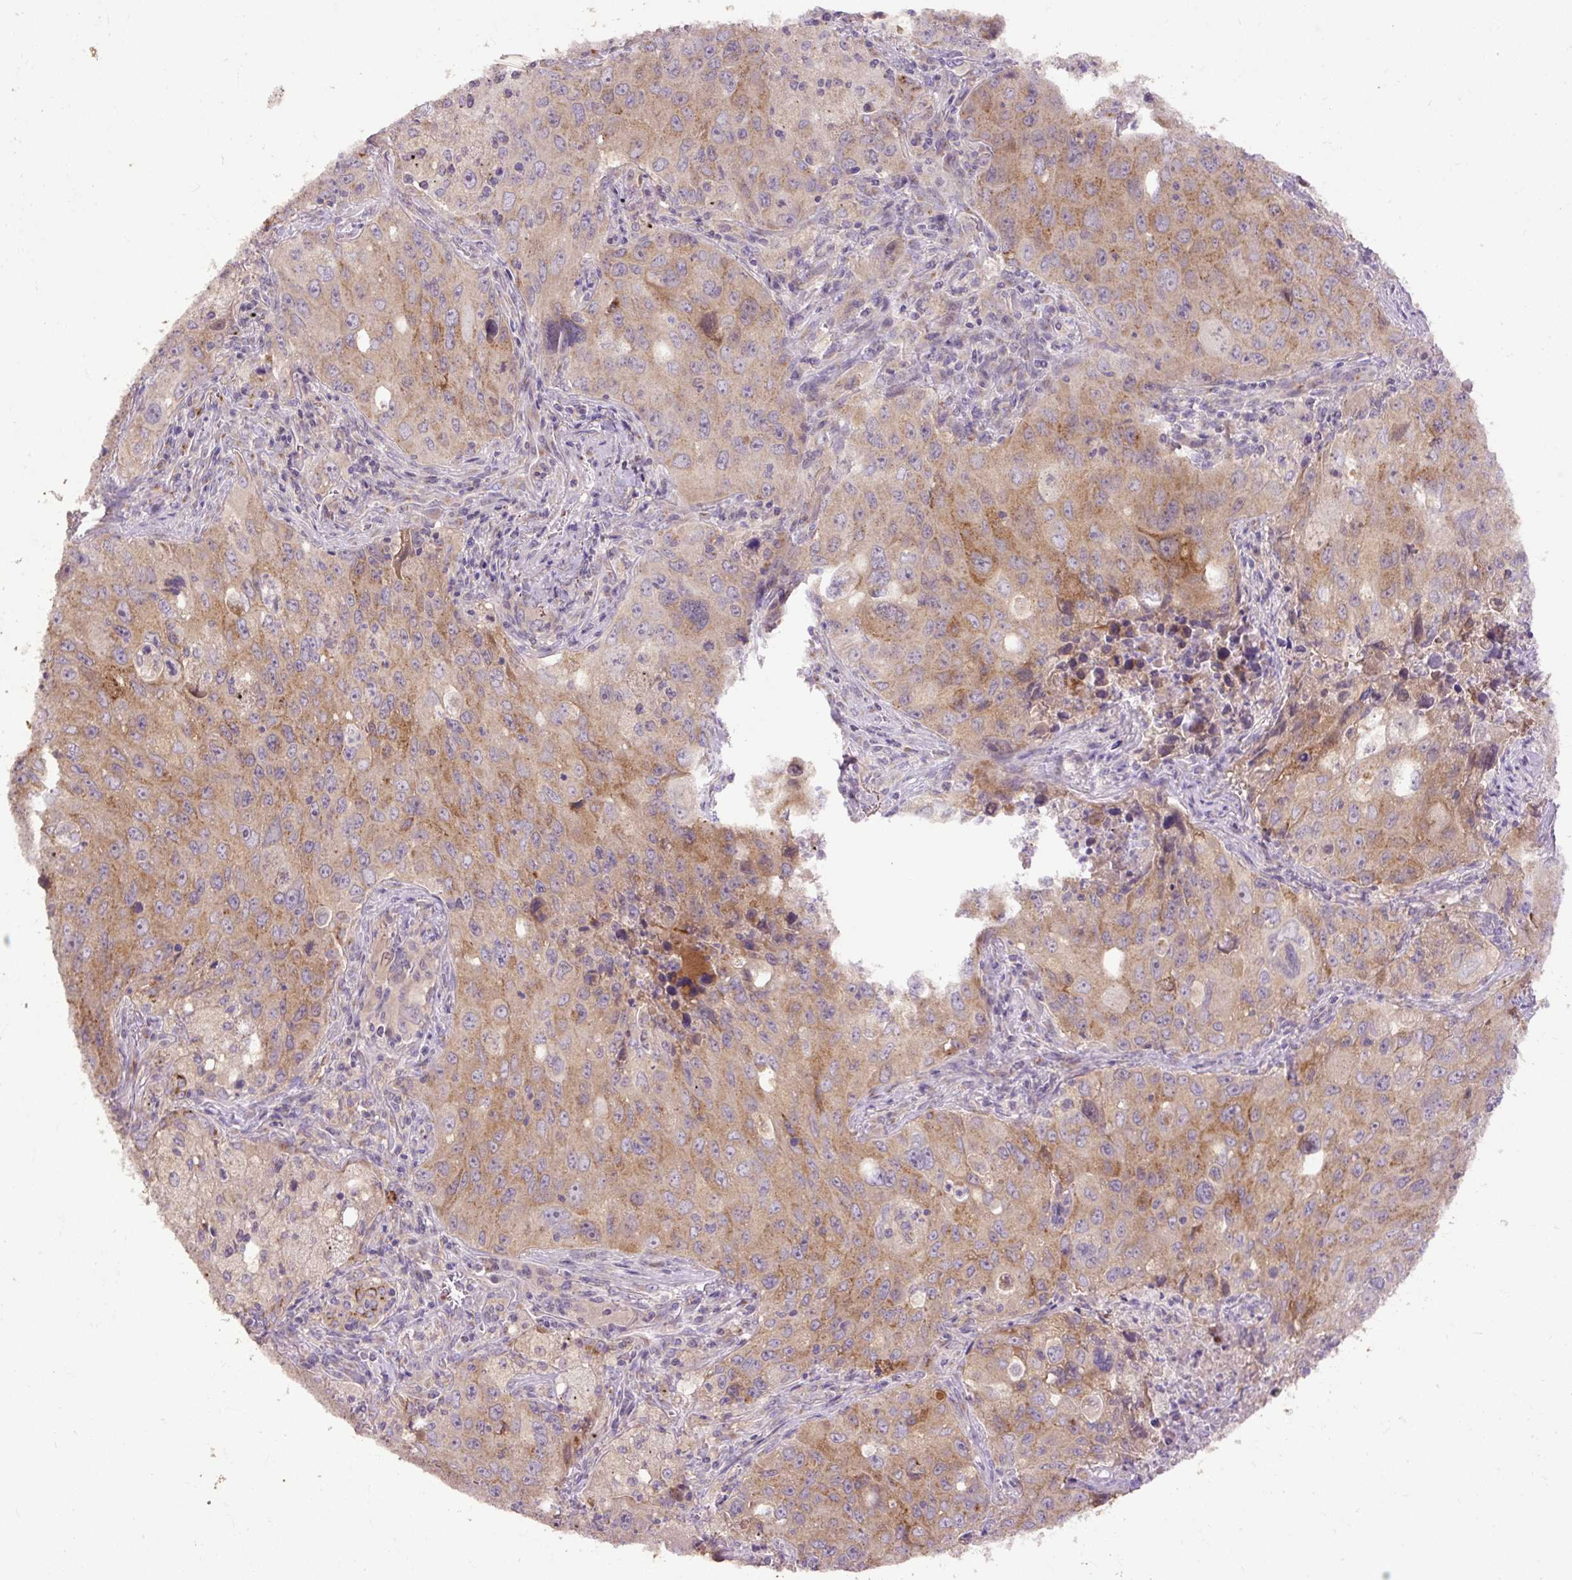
{"staining": {"intensity": "moderate", "quantity": ">75%", "location": "cytoplasmic/membranous"}, "tissue": "lung cancer", "cell_type": "Tumor cells", "image_type": "cancer", "snomed": [{"axis": "morphology", "description": "Adenocarcinoma, NOS"}, {"axis": "morphology", "description": "Adenocarcinoma, metastatic, NOS"}, {"axis": "topography", "description": "Lymph node"}, {"axis": "topography", "description": "Lung"}], "caption": "DAB immunohistochemical staining of lung cancer displays moderate cytoplasmic/membranous protein expression in about >75% of tumor cells. (DAB (3,3'-diaminobenzidine) IHC, brown staining for protein, blue staining for nuclei).", "gene": "ABR", "patient": {"sex": "female", "age": 42}}